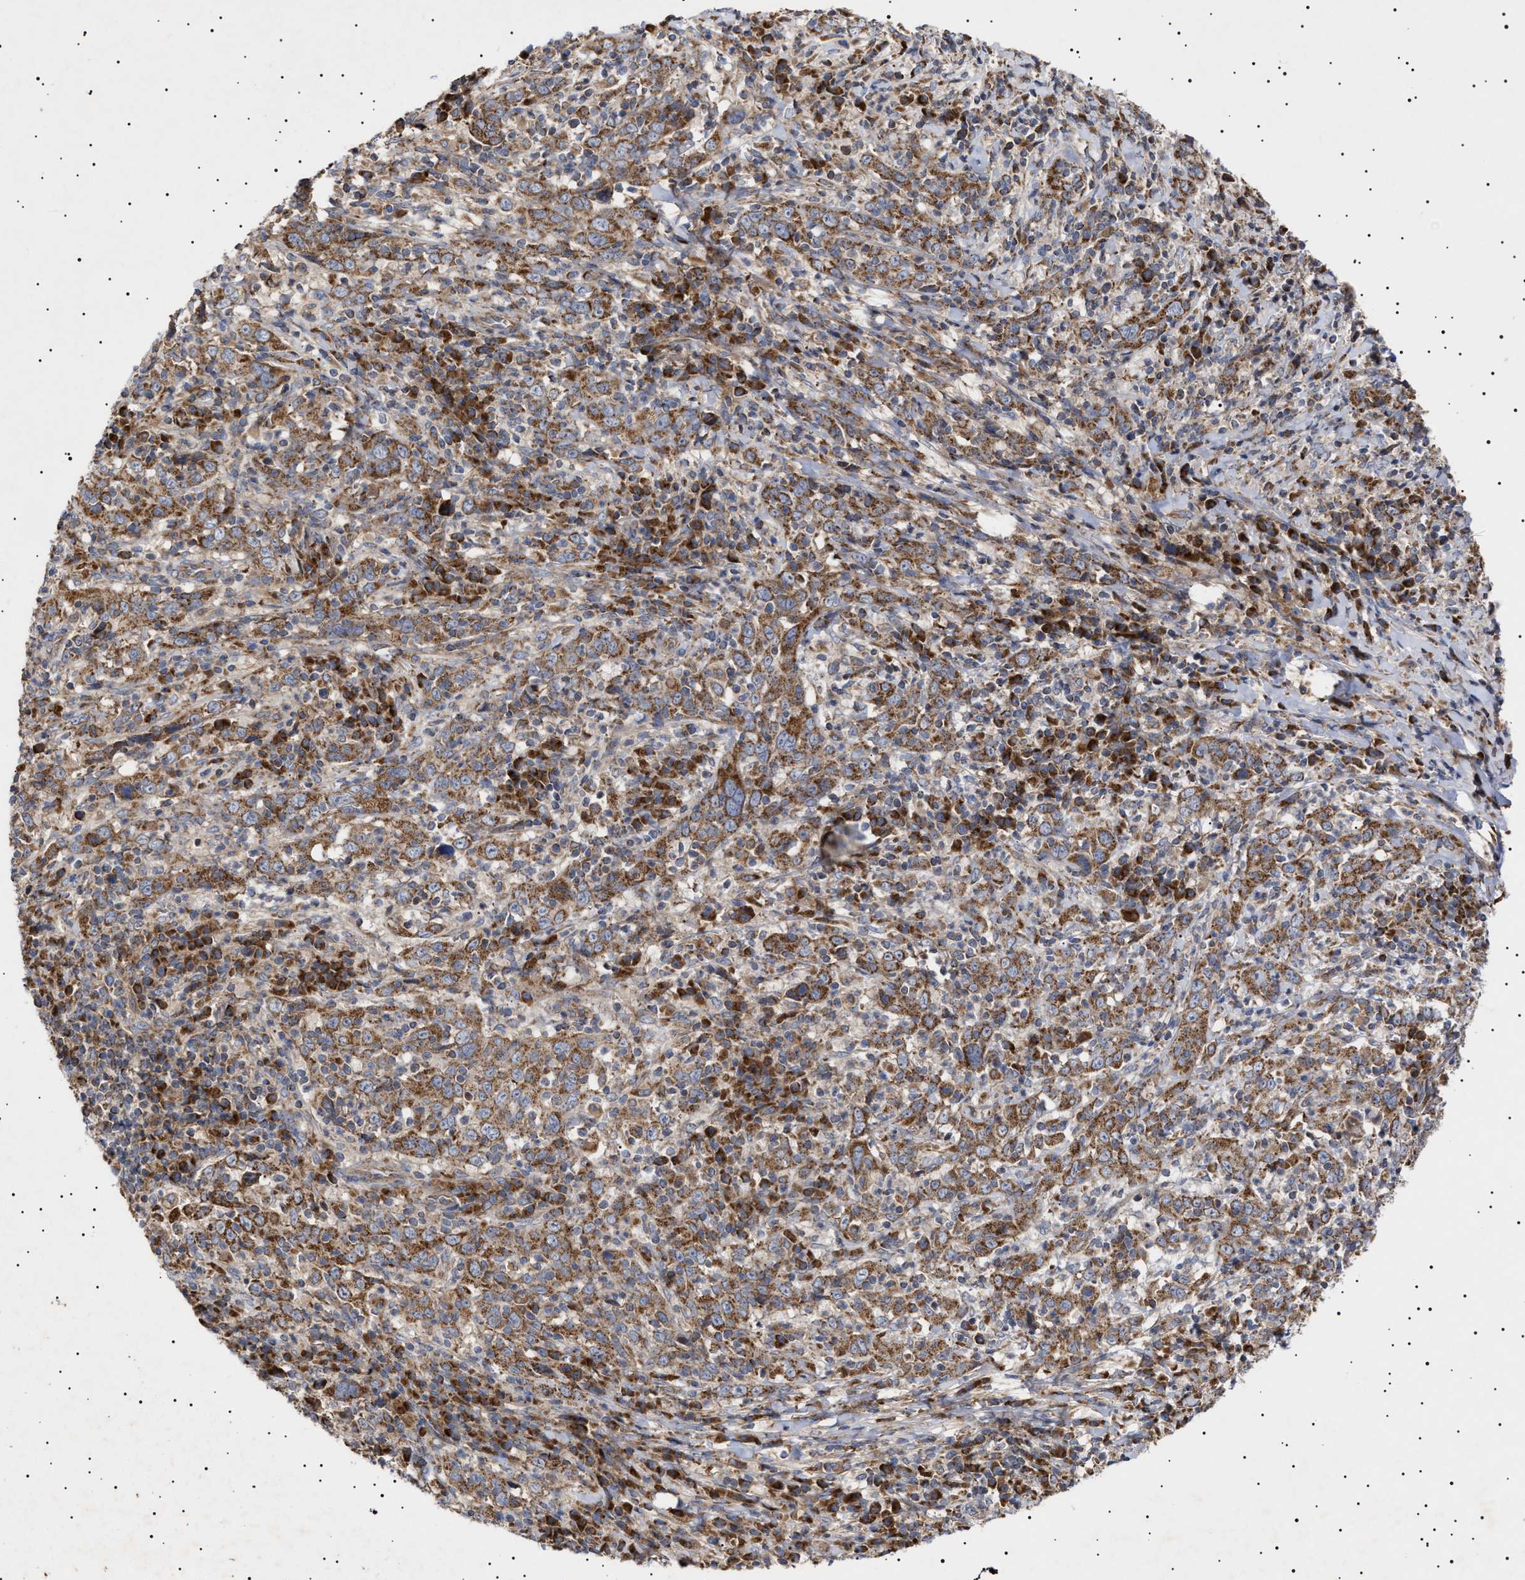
{"staining": {"intensity": "strong", "quantity": ">75%", "location": "cytoplasmic/membranous"}, "tissue": "cervical cancer", "cell_type": "Tumor cells", "image_type": "cancer", "snomed": [{"axis": "morphology", "description": "Squamous cell carcinoma, NOS"}, {"axis": "topography", "description": "Cervix"}], "caption": "Protein expression by immunohistochemistry (IHC) reveals strong cytoplasmic/membranous staining in approximately >75% of tumor cells in squamous cell carcinoma (cervical). (DAB IHC with brightfield microscopy, high magnification).", "gene": "MRPL10", "patient": {"sex": "female", "age": 46}}